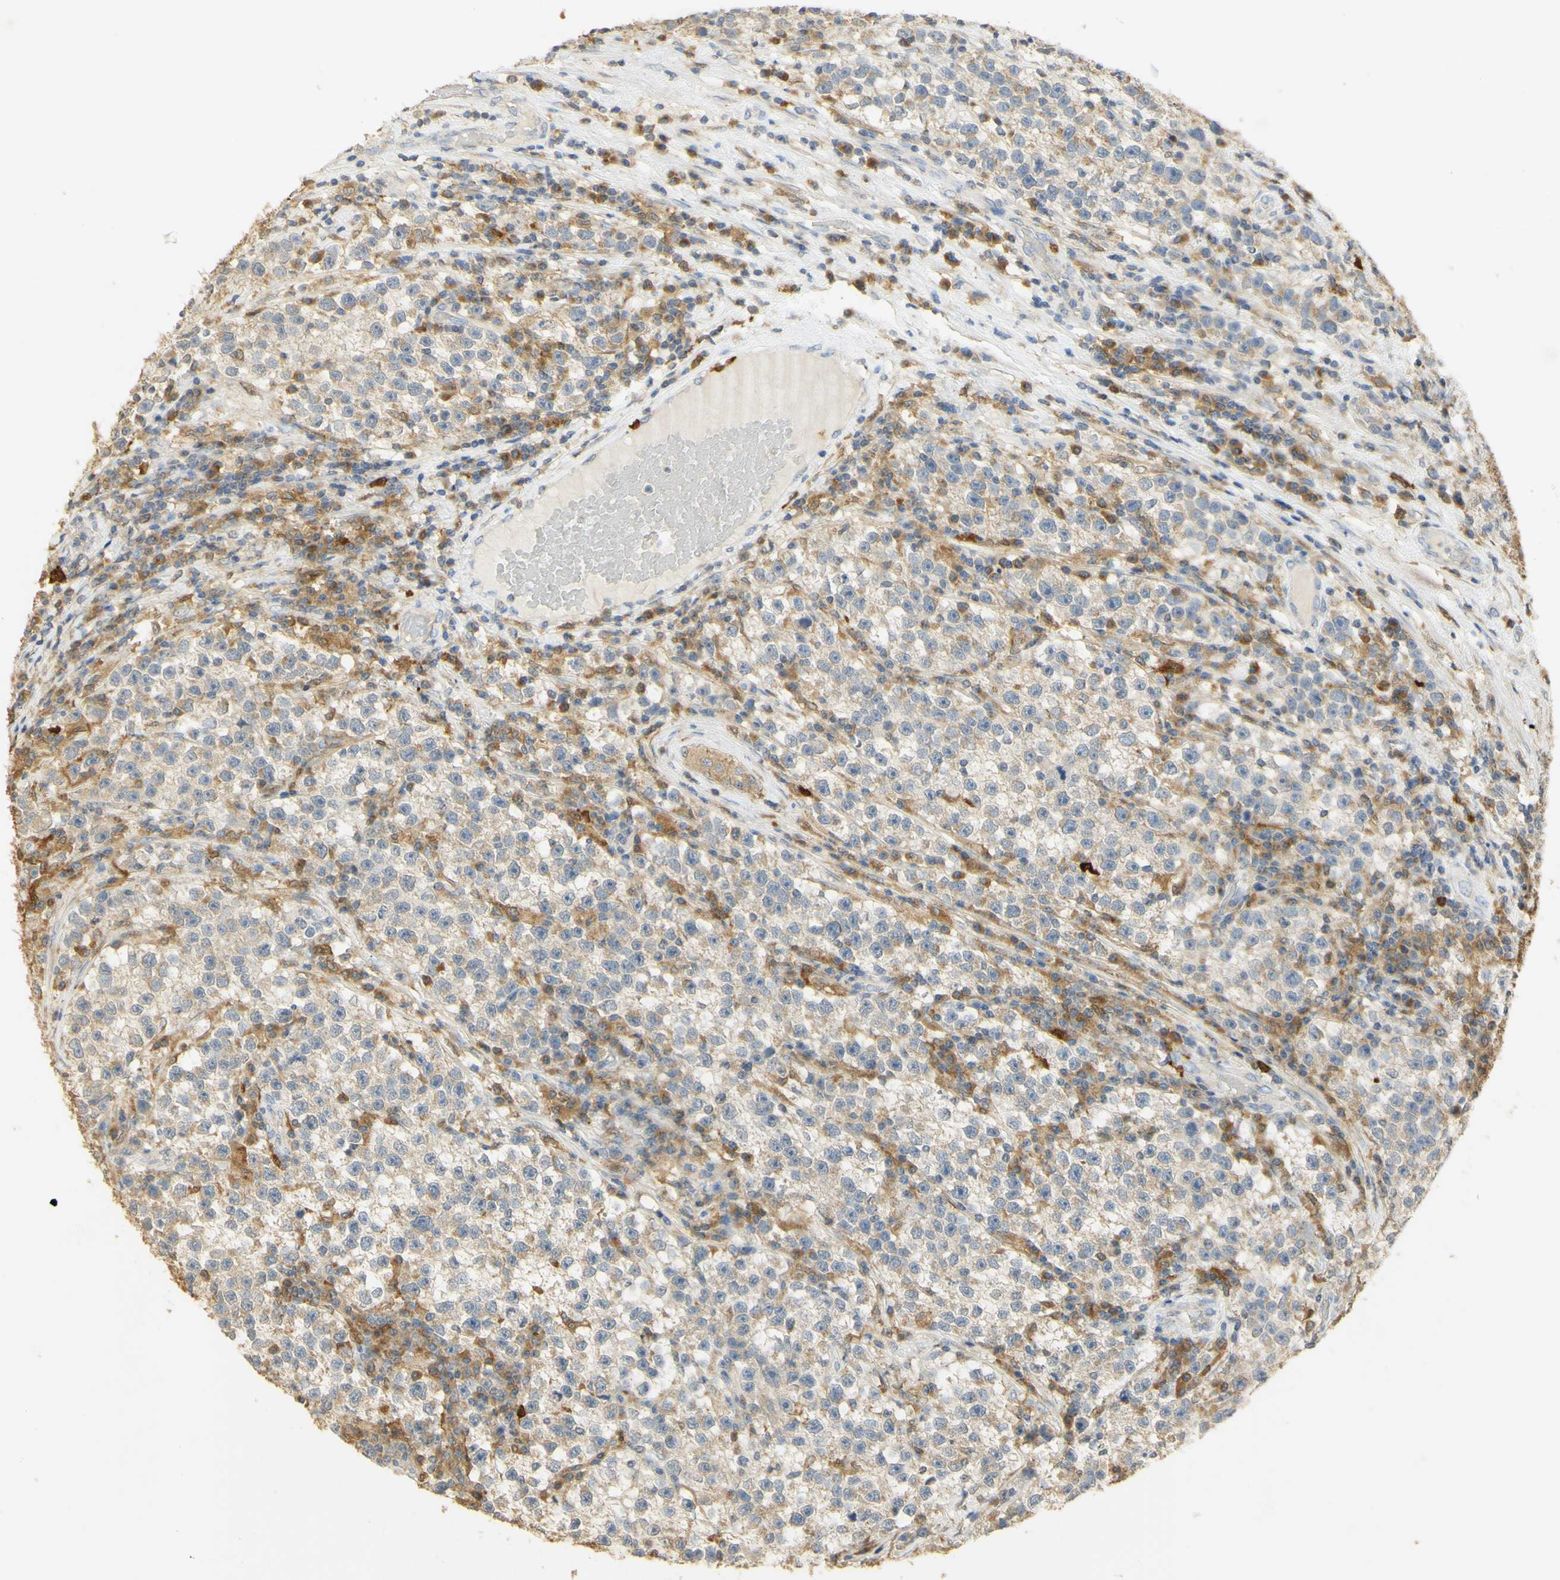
{"staining": {"intensity": "weak", "quantity": "<25%", "location": "cytoplasmic/membranous"}, "tissue": "testis cancer", "cell_type": "Tumor cells", "image_type": "cancer", "snomed": [{"axis": "morphology", "description": "Seminoma, NOS"}, {"axis": "topography", "description": "Testis"}], "caption": "Histopathology image shows no significant protein expression in tumor cells of testis cancer (seminoma).", "gene": "PAK1", "patient": {"sex": "male", "age": 22}}